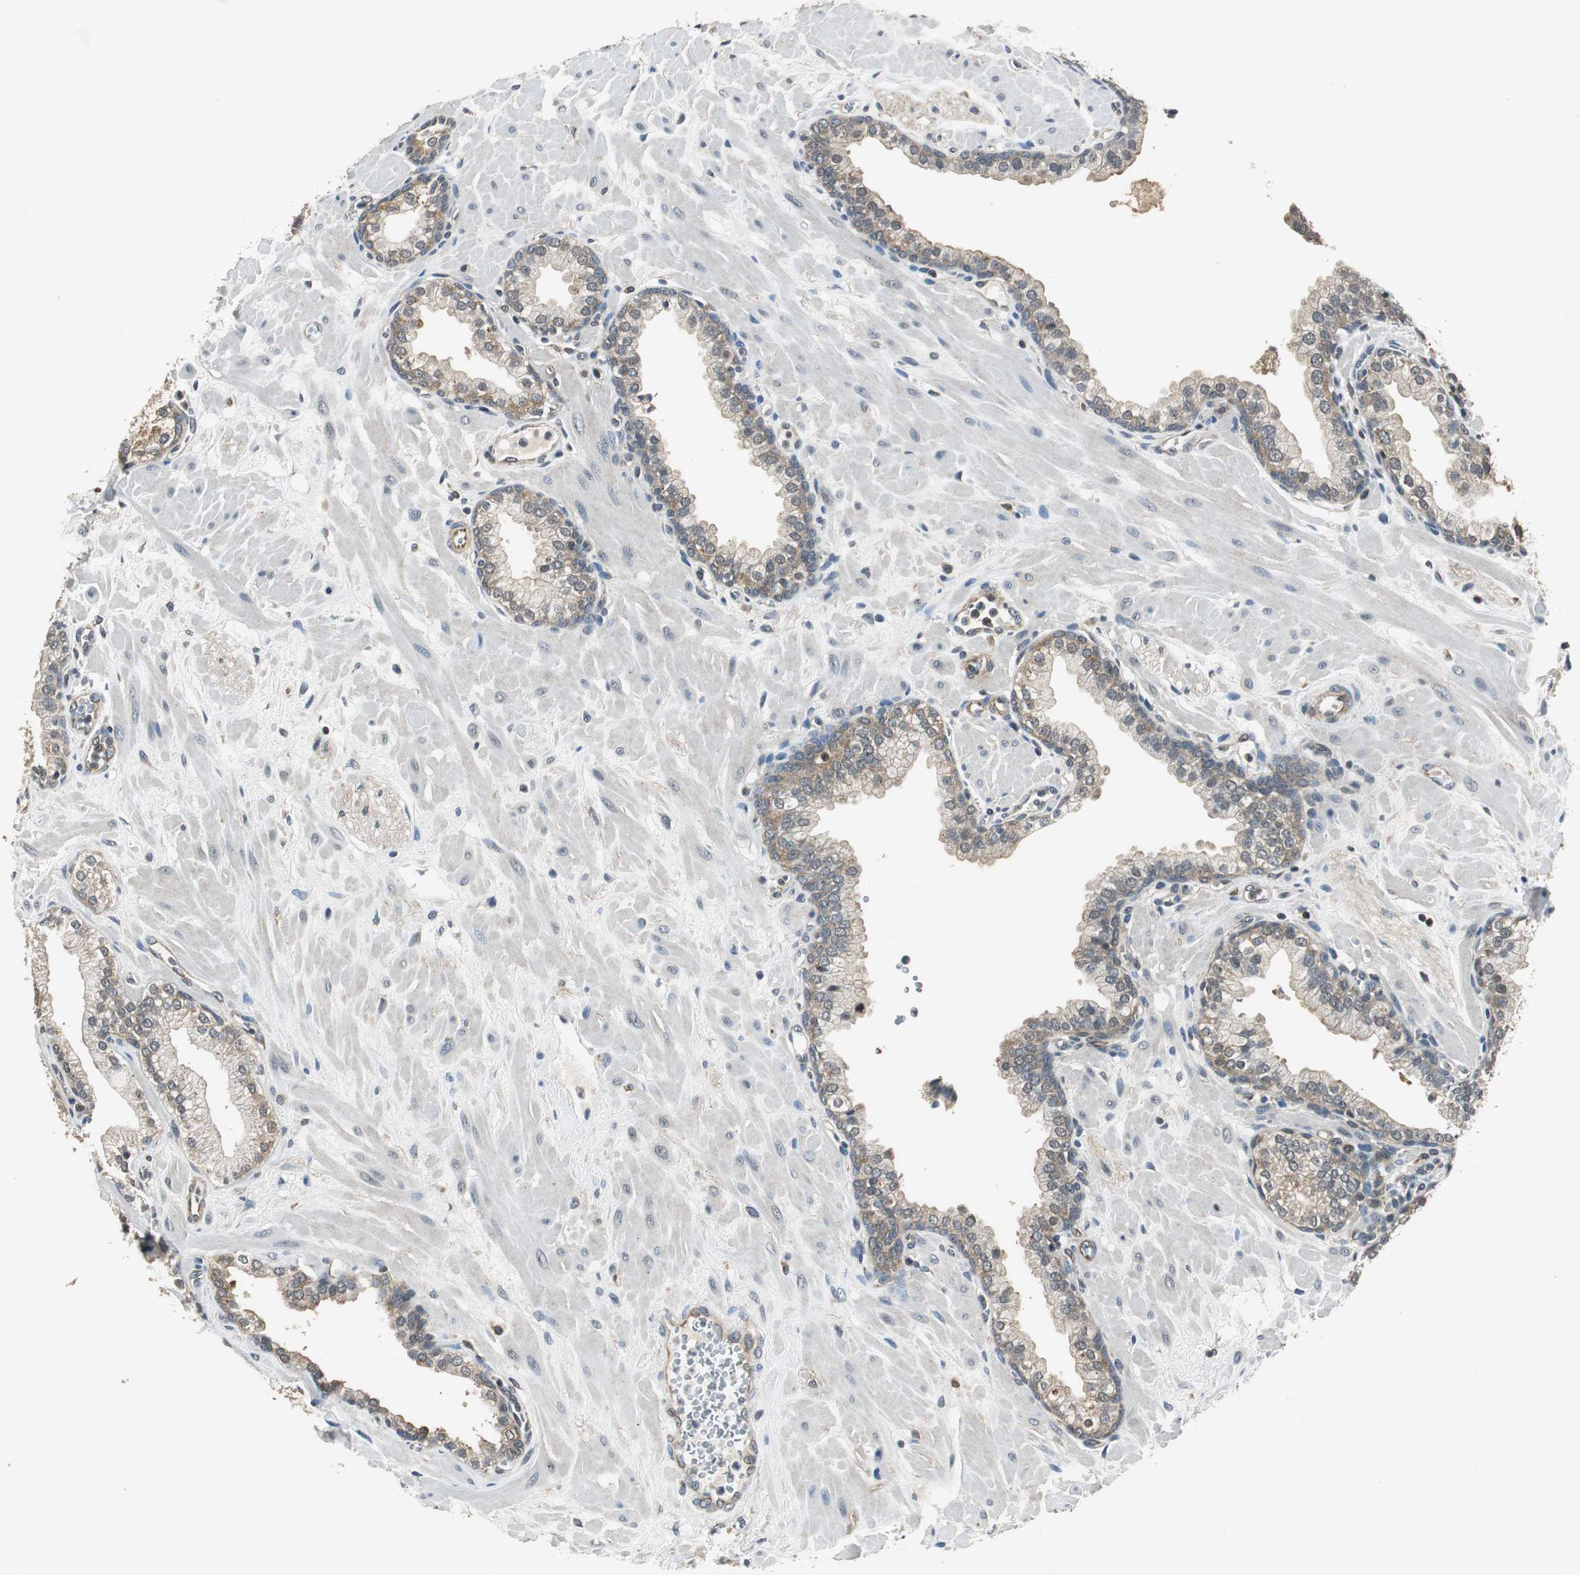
{"staining": {"intensity": "moderate", "quantity": ">75%", "location": "cytoplasmic/membranous"}, "tissue": "prostate", "cell_type": "Glandular cells", "image_type": "normal", "snomed": [{"axis": "morphology", "description": "Normal tissue, NOS"}, {"axis": "topography", "description": "Prostate"}], "caption": "The histopathology image demonstrates staining of benign prostate, revealing moderate cytoplasmic/membranous protein expression (brown color) within glandular cells. (DAB IHC with brightfield microscopy, high magnification).", "gene": "PSMB4", "patient": {"sex": "male", "age": 60}}